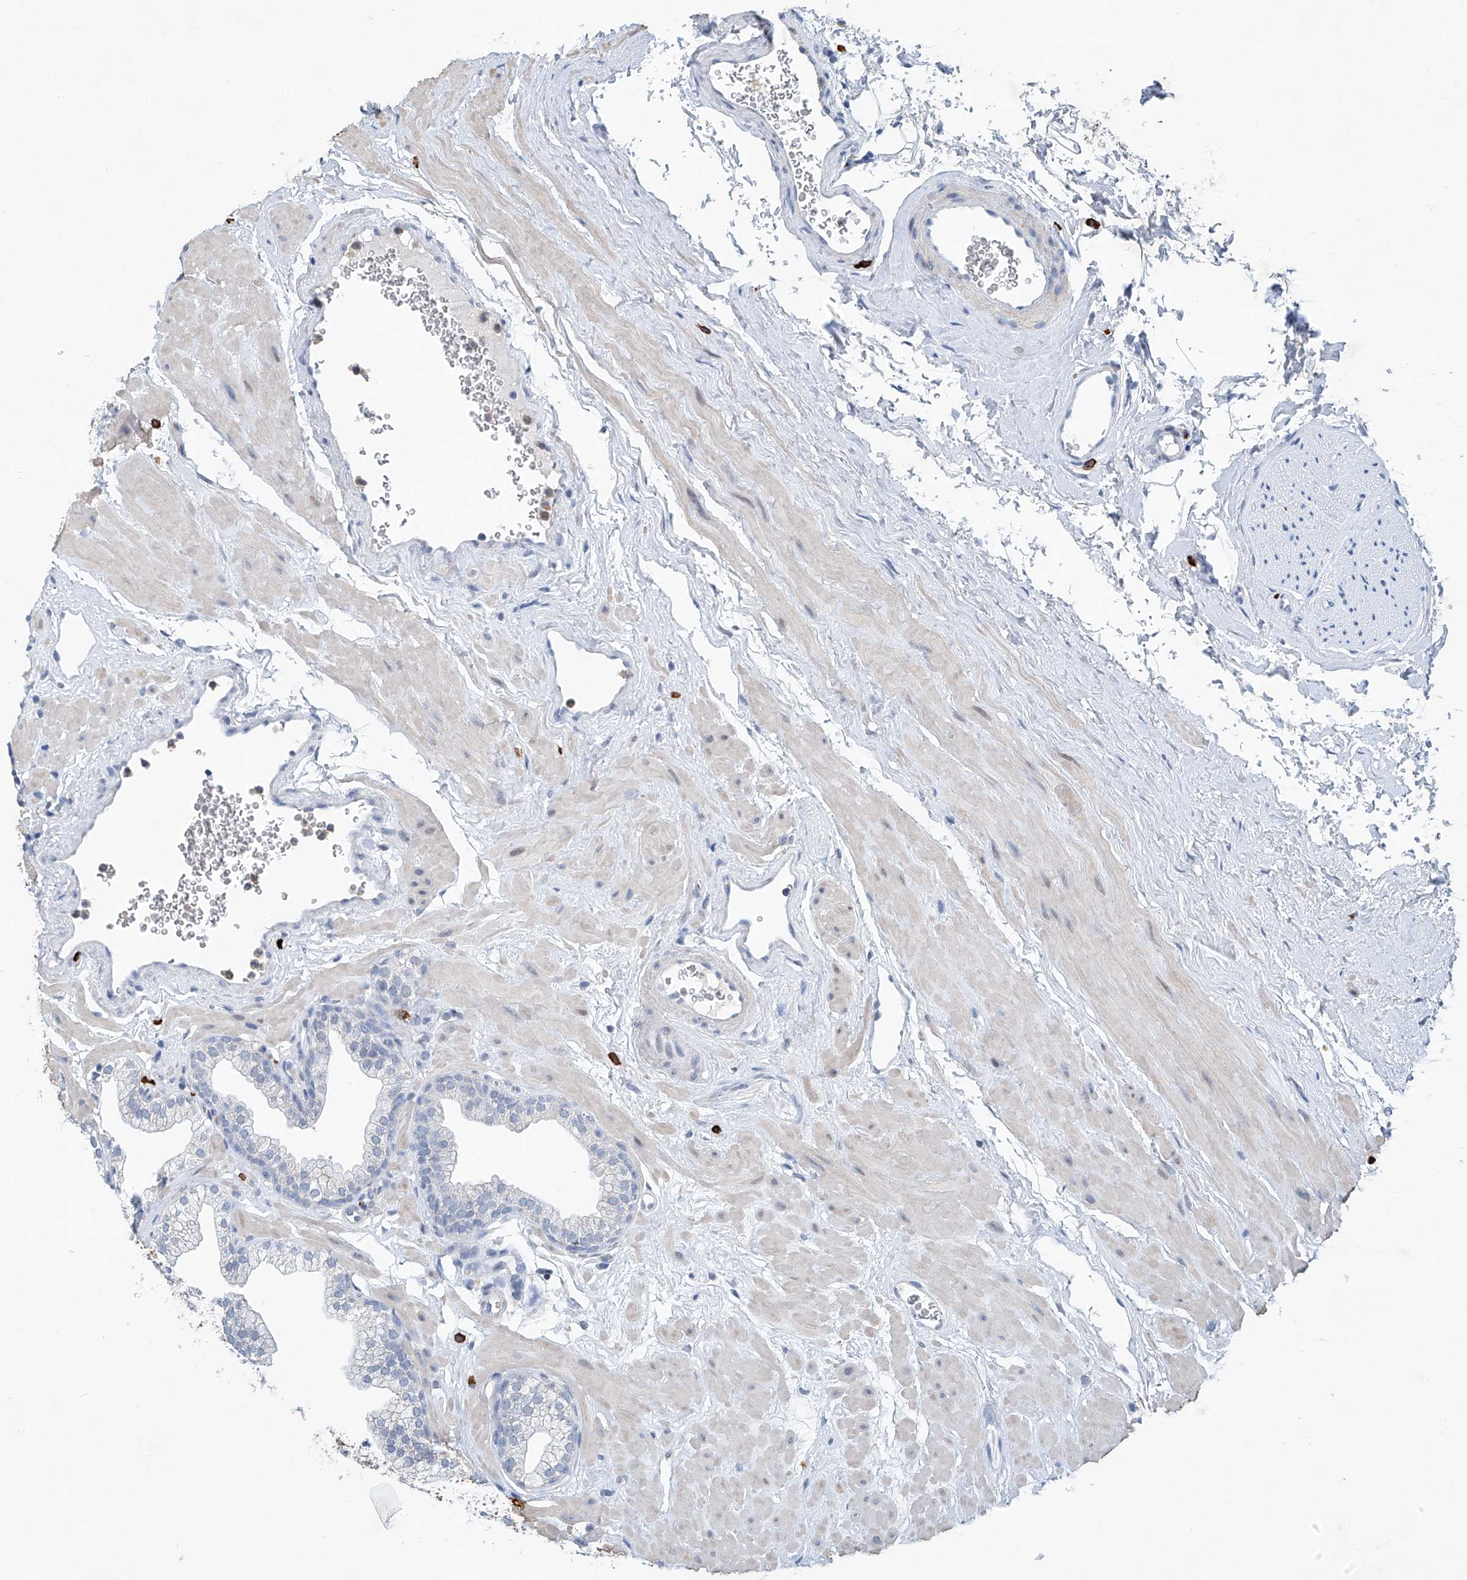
{"staining": {"intensity": "negative", "quantity": "none", "location": "none"}, "tissue": "prostate", "cell_type": "Glandular cells", "image_type": "normal", "snomed": [{"axis": "morphology", "description": "Normal tissue, NOS"}, {"axis": "morphology", "description": "Urothelial carcinoma, Low grade"}, {"axis": "topography", "description": "Urinary bladder"}, {"axis": "topography", "description": "Prostate"}], "caption": "Immunohistochemistry of benign prostate shows no expression in glandular cells.", "gene": "KLF15", "patient": {"sex": "male", "age": 60}}